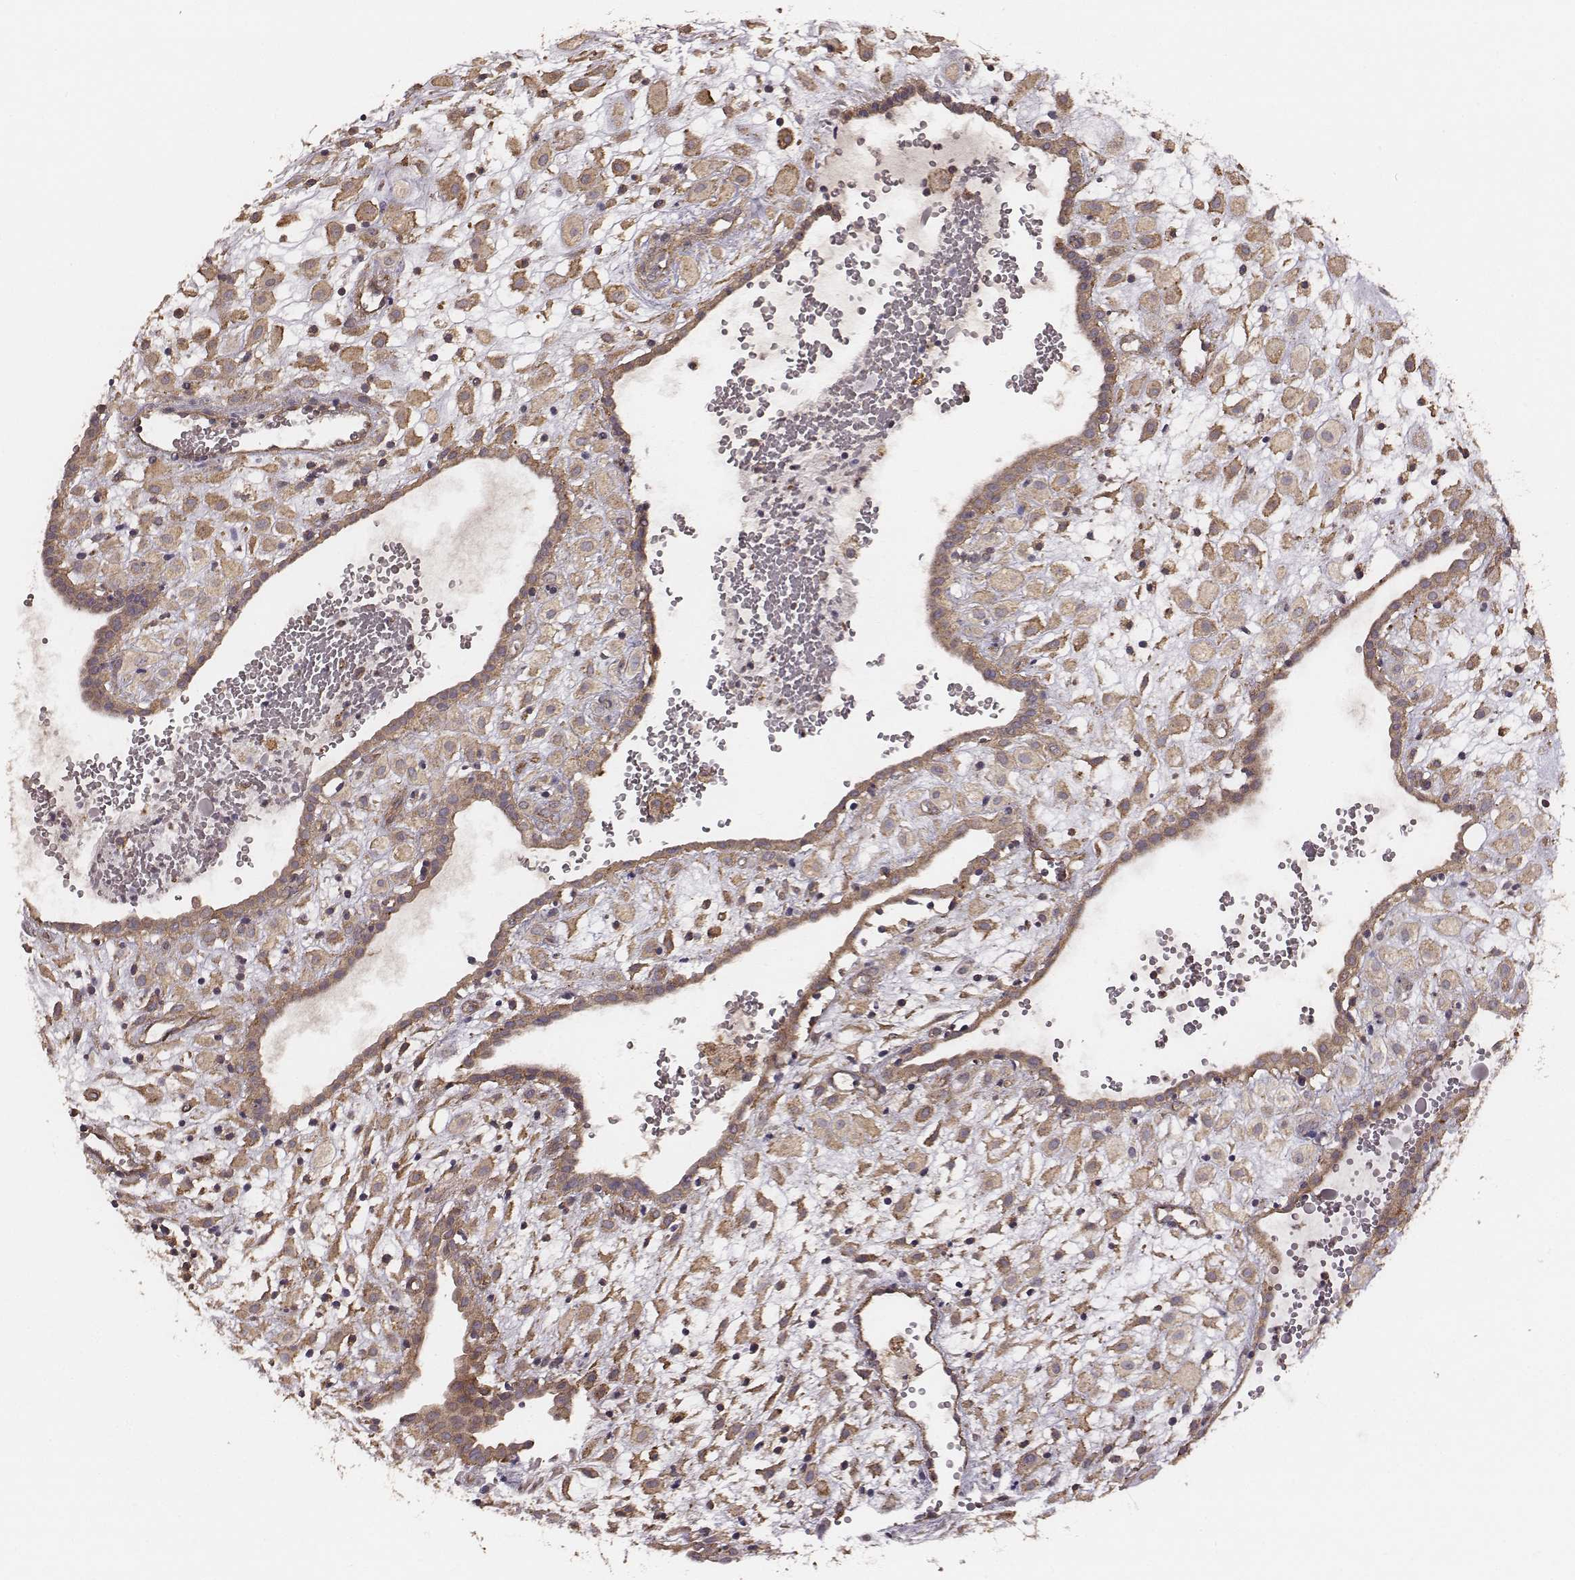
{"staining": {"intensity": "weak", "quantity": ">75%", "location": "cytoplasmic/membranous"}, "tissue": "placenta", "cell_type": "Decidual cells", "image_type": "normal", "snomed": [{"axis": "morphology", "description": "Normal tissue, NOS"}, {"axis": "topography", "description": "Placenta"}], "caption": "Protein expression by IHC demonstrates weak cytoplasmic/membranous staining in about >75% of decidual cells in unremarkable placenta.", "gene": "VPS26A", "patient": {"sex": "female", "age": 24}}